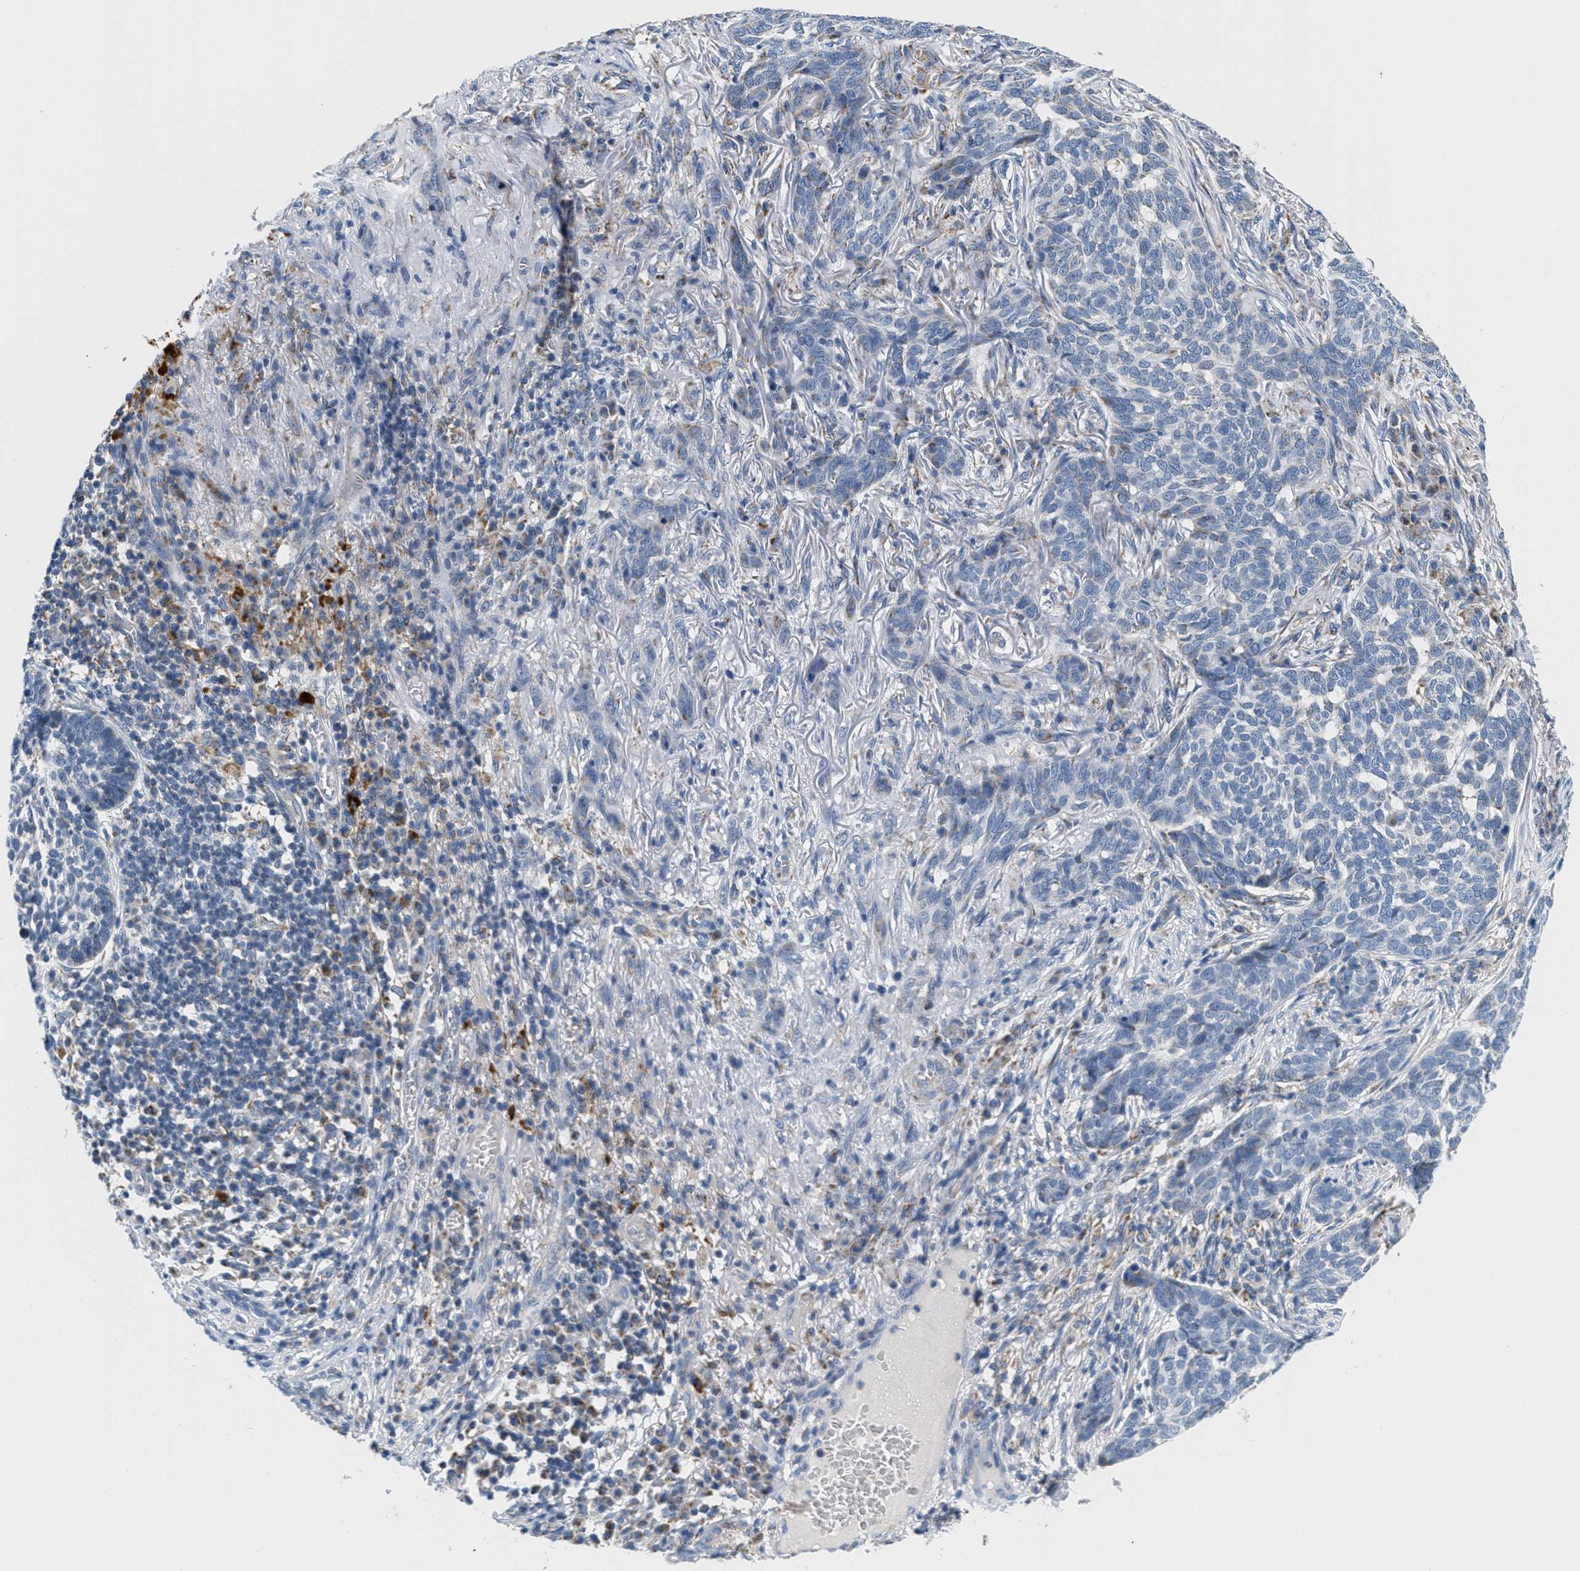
{"staining": {"intensity": "weak", "quantity": "<25%", "location": "cytoplasmic/membranous"}, "tissue": "skin cancer", "cell_type": "Tumor cells", "image_type": "cancer", "snomed": [{"axis": "morphology", "description": "Basal cell carcinoma"}, {"axis": "topography", "description": "Skin"}], "caption": "A photomicrograph of skin basal cell carcinoma stained for a protein displays no brown staining in tumor cells. Nuclei are stained in blue.", "gene": "KCNJ5", "patient": {"sex": "male", "age": 85}}